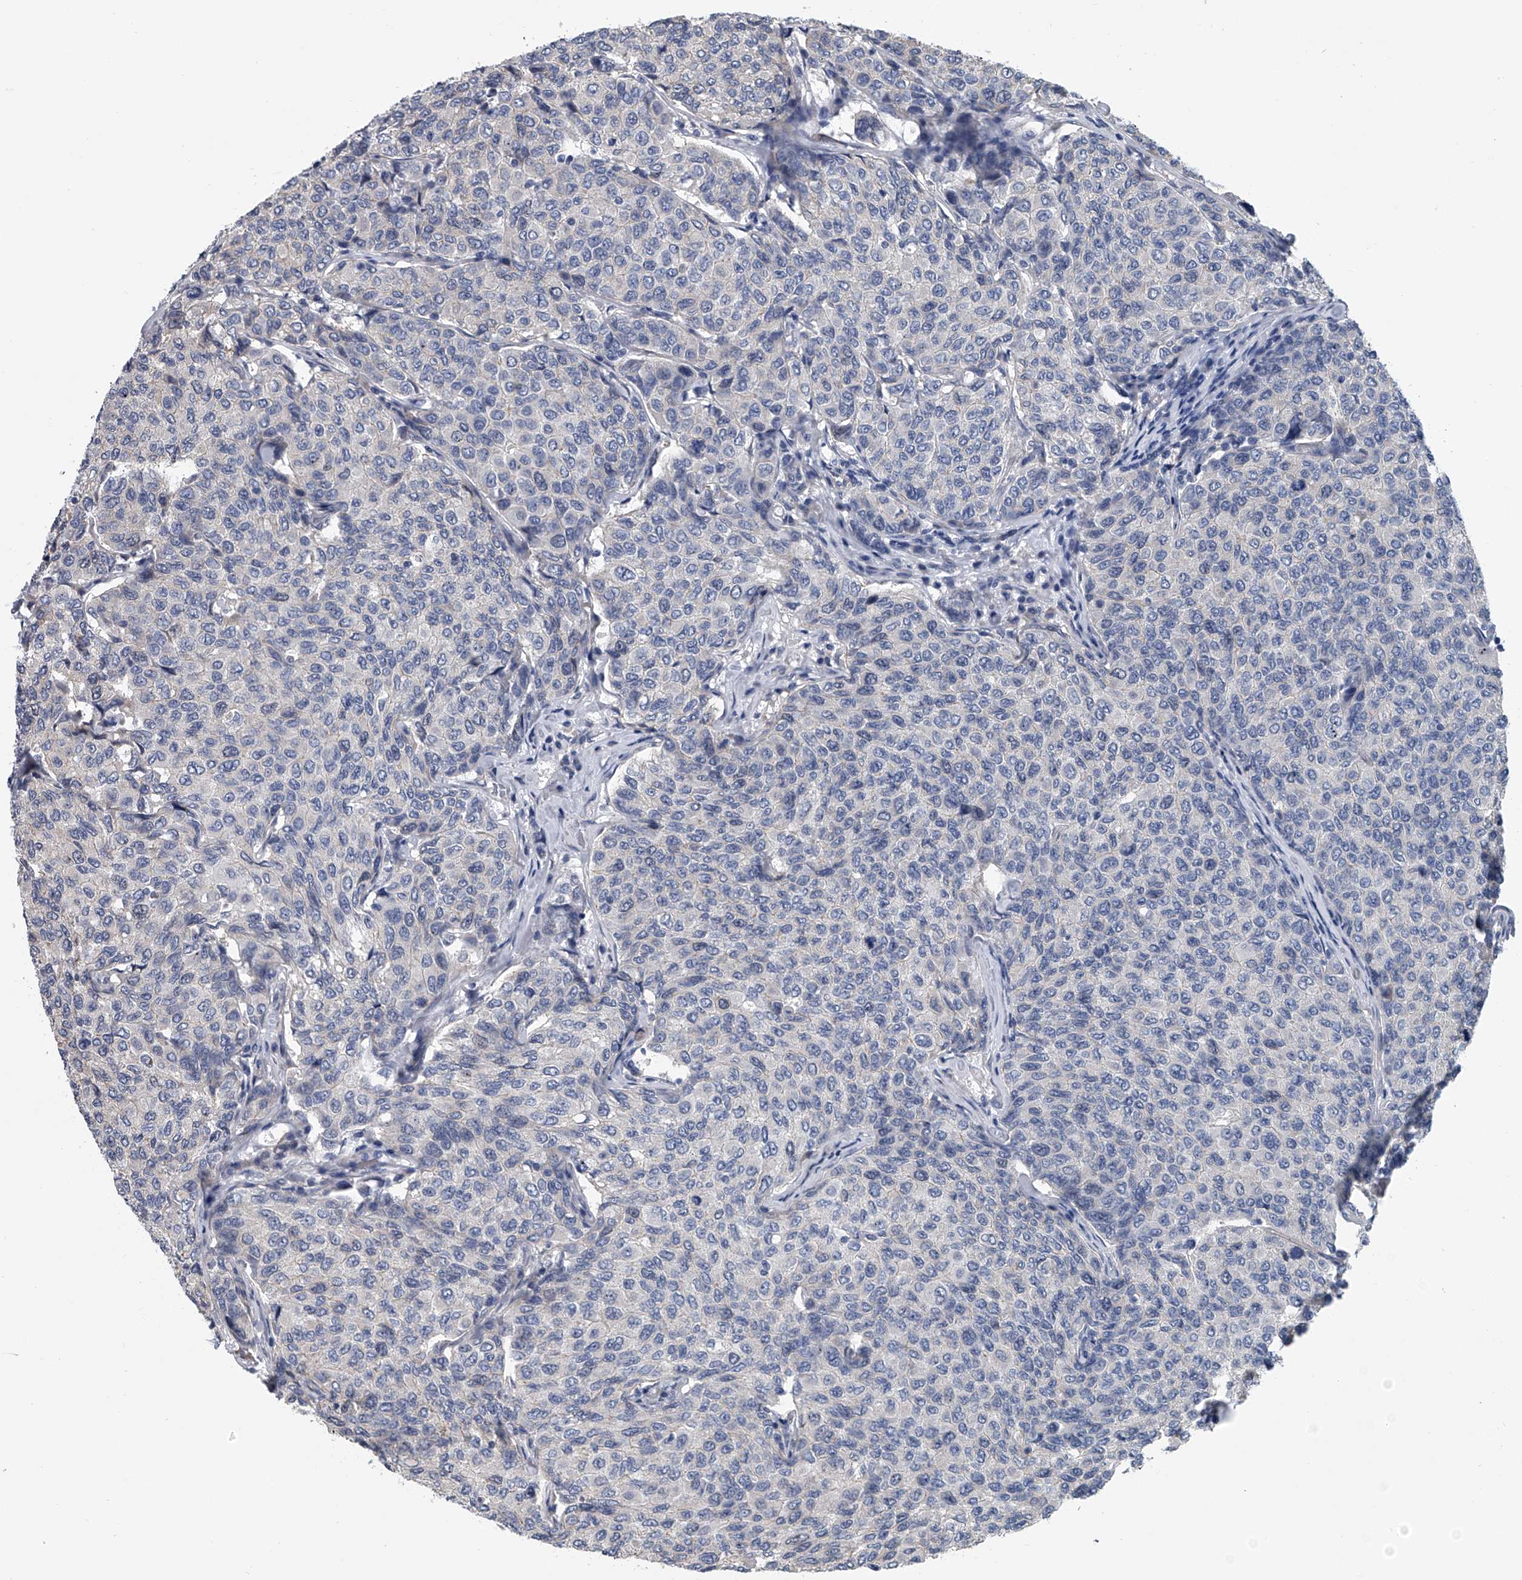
{"staining": {"intensity": "negative", "quantity": "none", "location": "none"}, "tissue": "breast cancer", "cell_type": "Tumor cells", "image_type": "cancer", "snomed": [{"axis": "morphology", "description": "Duct carcinoma"}, {"axis": "topography", "description": "Breast"}], "caption": "Immunohistochemistry image of neoplastic tissue: breast cancer (invasive ductal carcinoma) stained with DAB (3,3'-diaminobenzidine) displays no significant protein staining in tumor cells.", "gene": "ABCG1", "patient": {"sex": "female", "age": 55}}